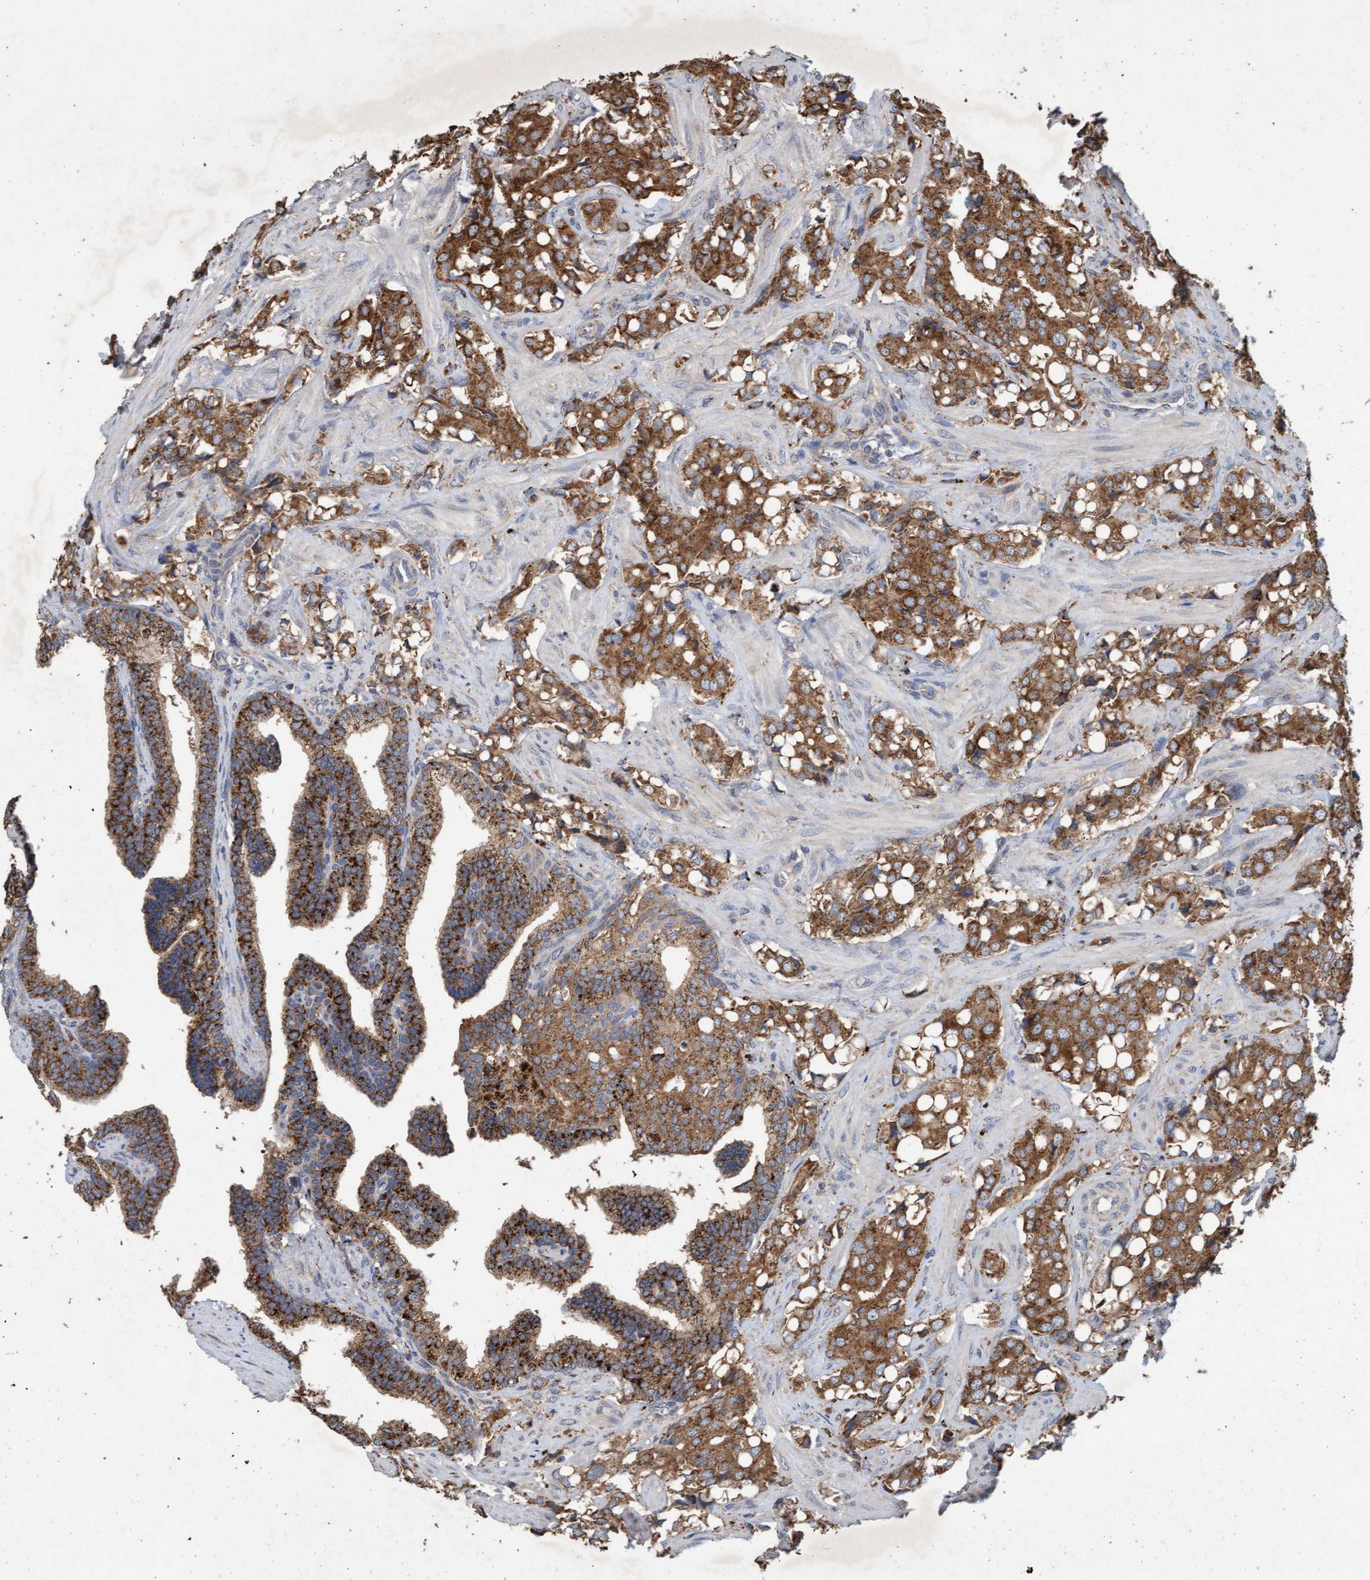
{"staining": {"intensity": "moderate", "quantity": ">75%", "location": "cytoplasmic/membranous"}, "tissue": "prostate cancer", "cell_type": "Tumor cells", "image_type": "cancer", "snomed": [{"axis": "morphology", "description": "Adenocarcinoma, High grade"}, {"axis": "topography", "description": "Prostate"}], "caption": "A medium amount of moderate cytoplasmic/membranous staining is appreciated in approximately >75% of tumor cells in prostate adenocarcinoma (high-grade) tissue. (Brightfield microscopy of DAB IHC at high magnification).", "gene": "ATPAF2", "patient": {"sex": "male", "age": 52}}